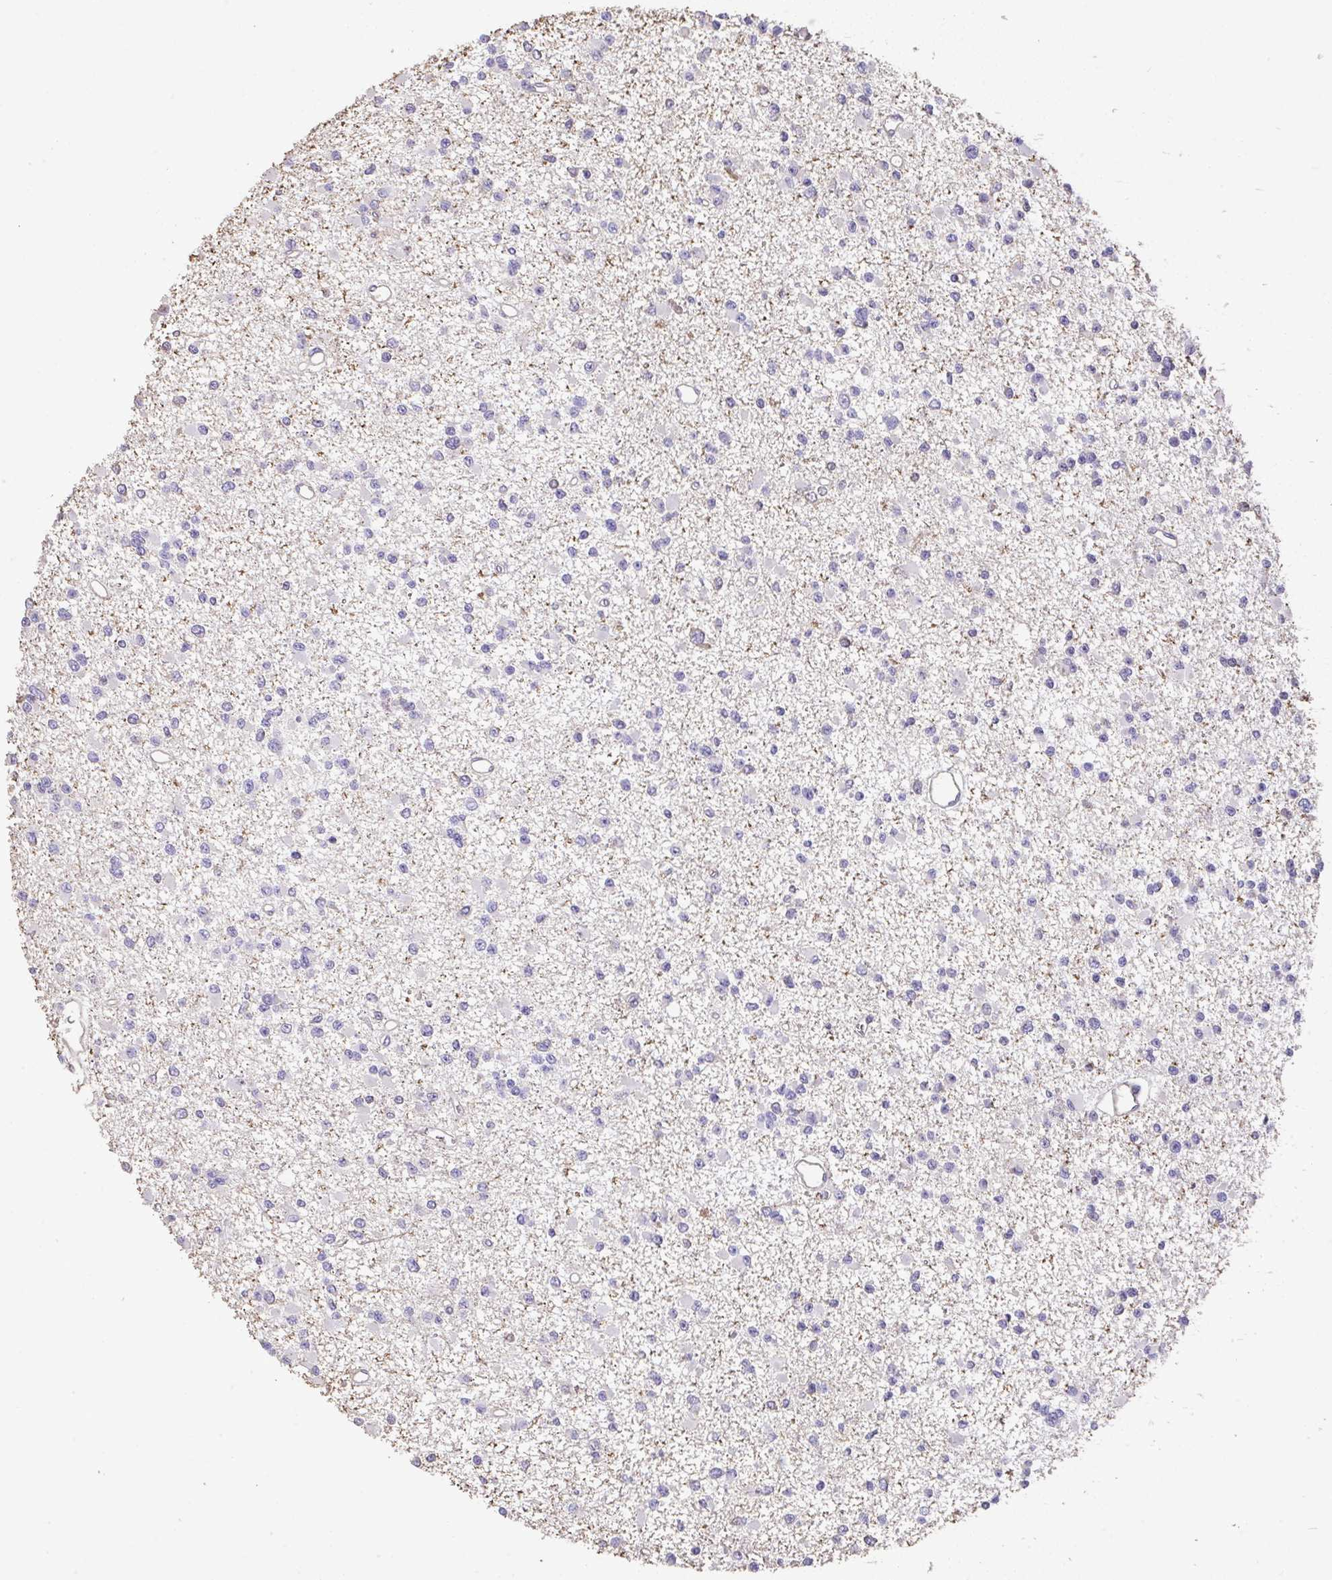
{"staining": {"intensity": "negative", "quantity": "none", "location": "none"}, "tissue": "glioma", "cell_type": "Tumor cells", "image_type": "cancer", "snomed": [{"axis": "morphology", "description": "Glioma, malignant, Low grade"}, {"axis": "topography", "description": "Brain"}], "caption": "IHC micrograph of glioma stained for a protein (brown), which displays no expression in tumor cells.", "gene": "RUNDC3B", "patient": {"sex": "female", "age": 22}}